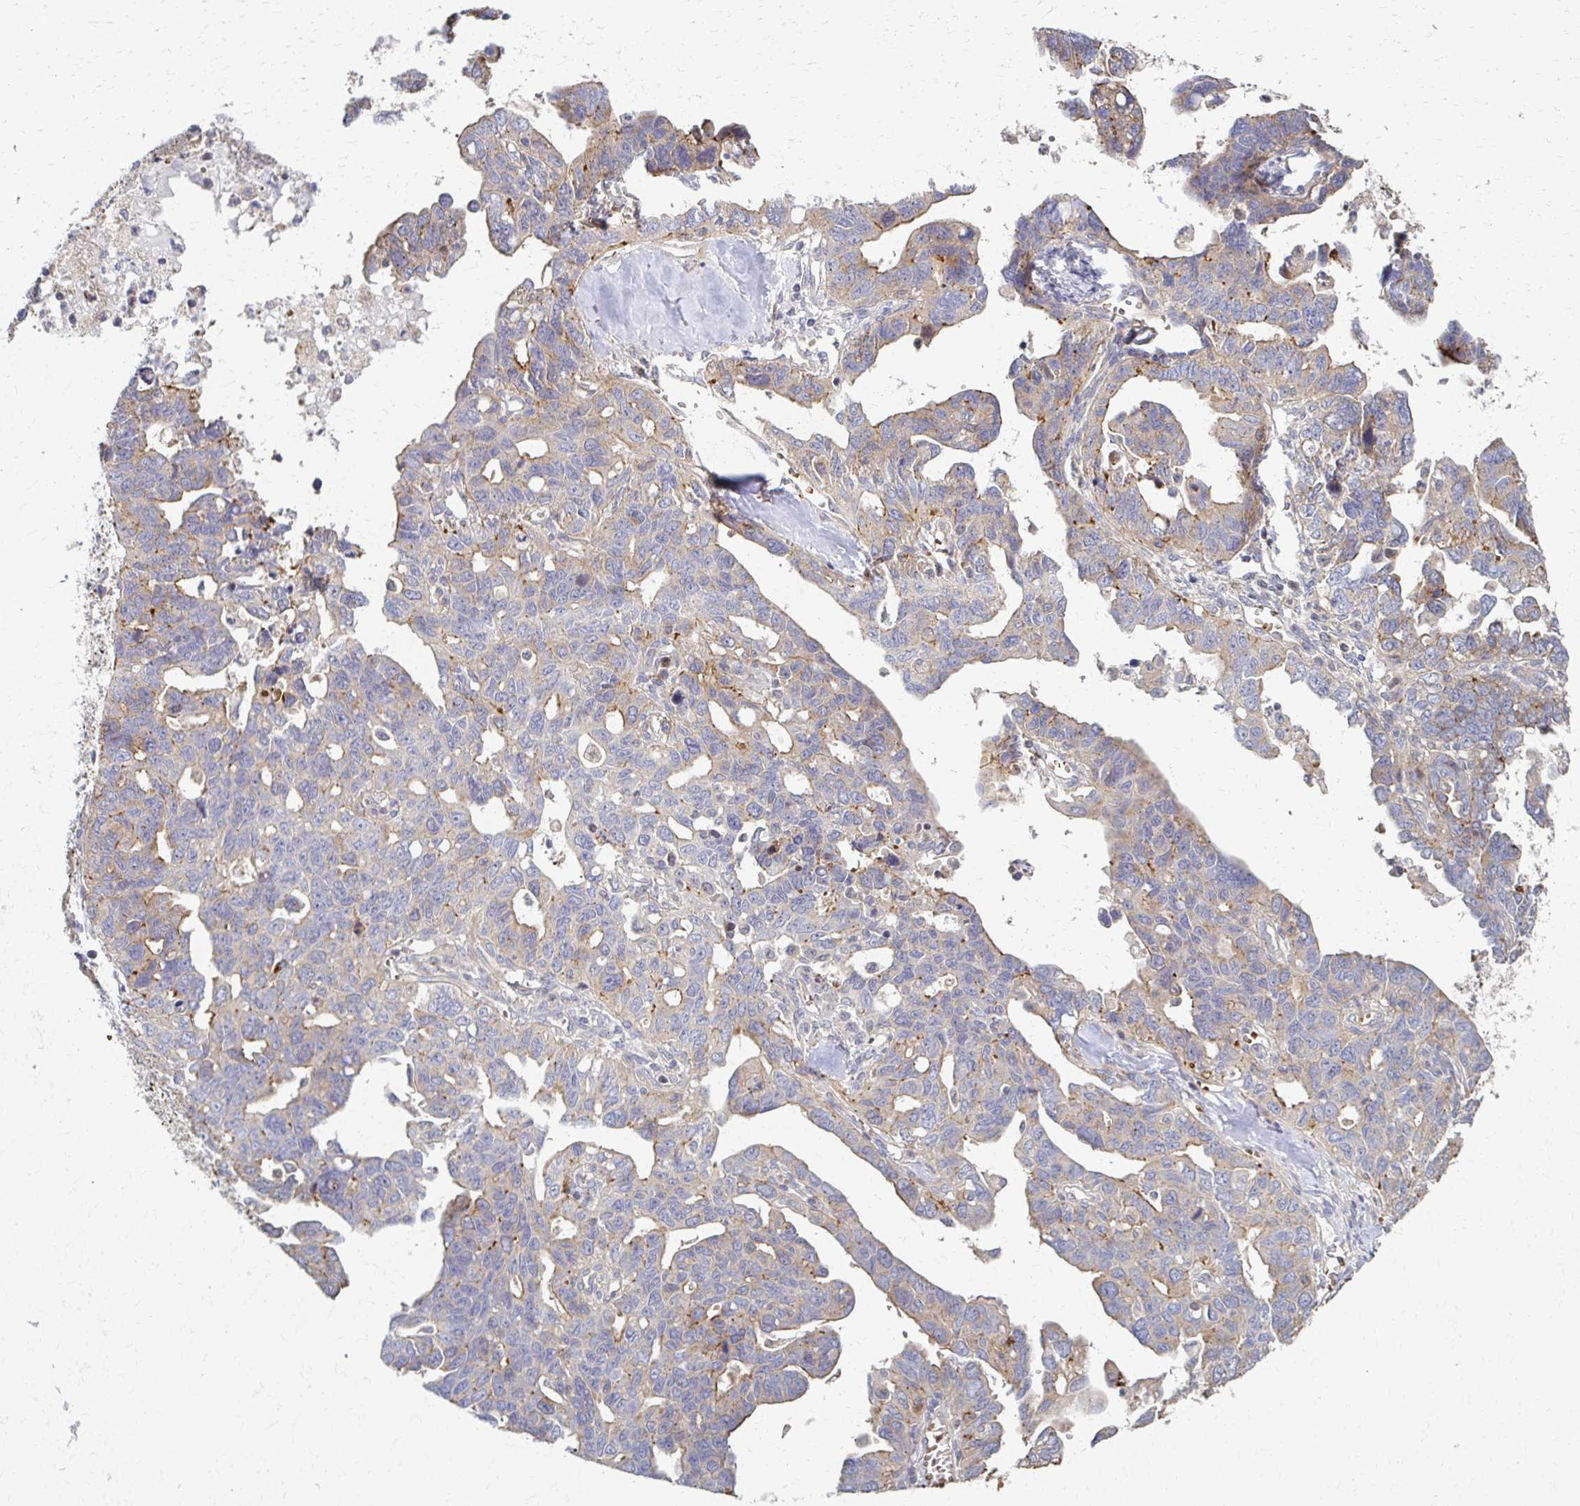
{"staining": {"intensity": "weak", "quantity": "25%-75%", "location": "cytoplasmic/membranous"}, "tissue": "ovarian cancer", "cell_type": "Tumor cells", "image_type": "cancer", "snomed": [{"axis": "morphology", "description": "Cystadenocarcinoma, serous, NOS"}, {"axis": "topography", "description": "Ovary"}], "caption": "The photomicrograph reveals a brown stain indicating the presence of a protein in the cytoplasmic/membranous of tumor cells in serous cystadenocarcinoma (ovarian).", "gene": "SKA2", "patient": {"sex": "female", "age": 69}}